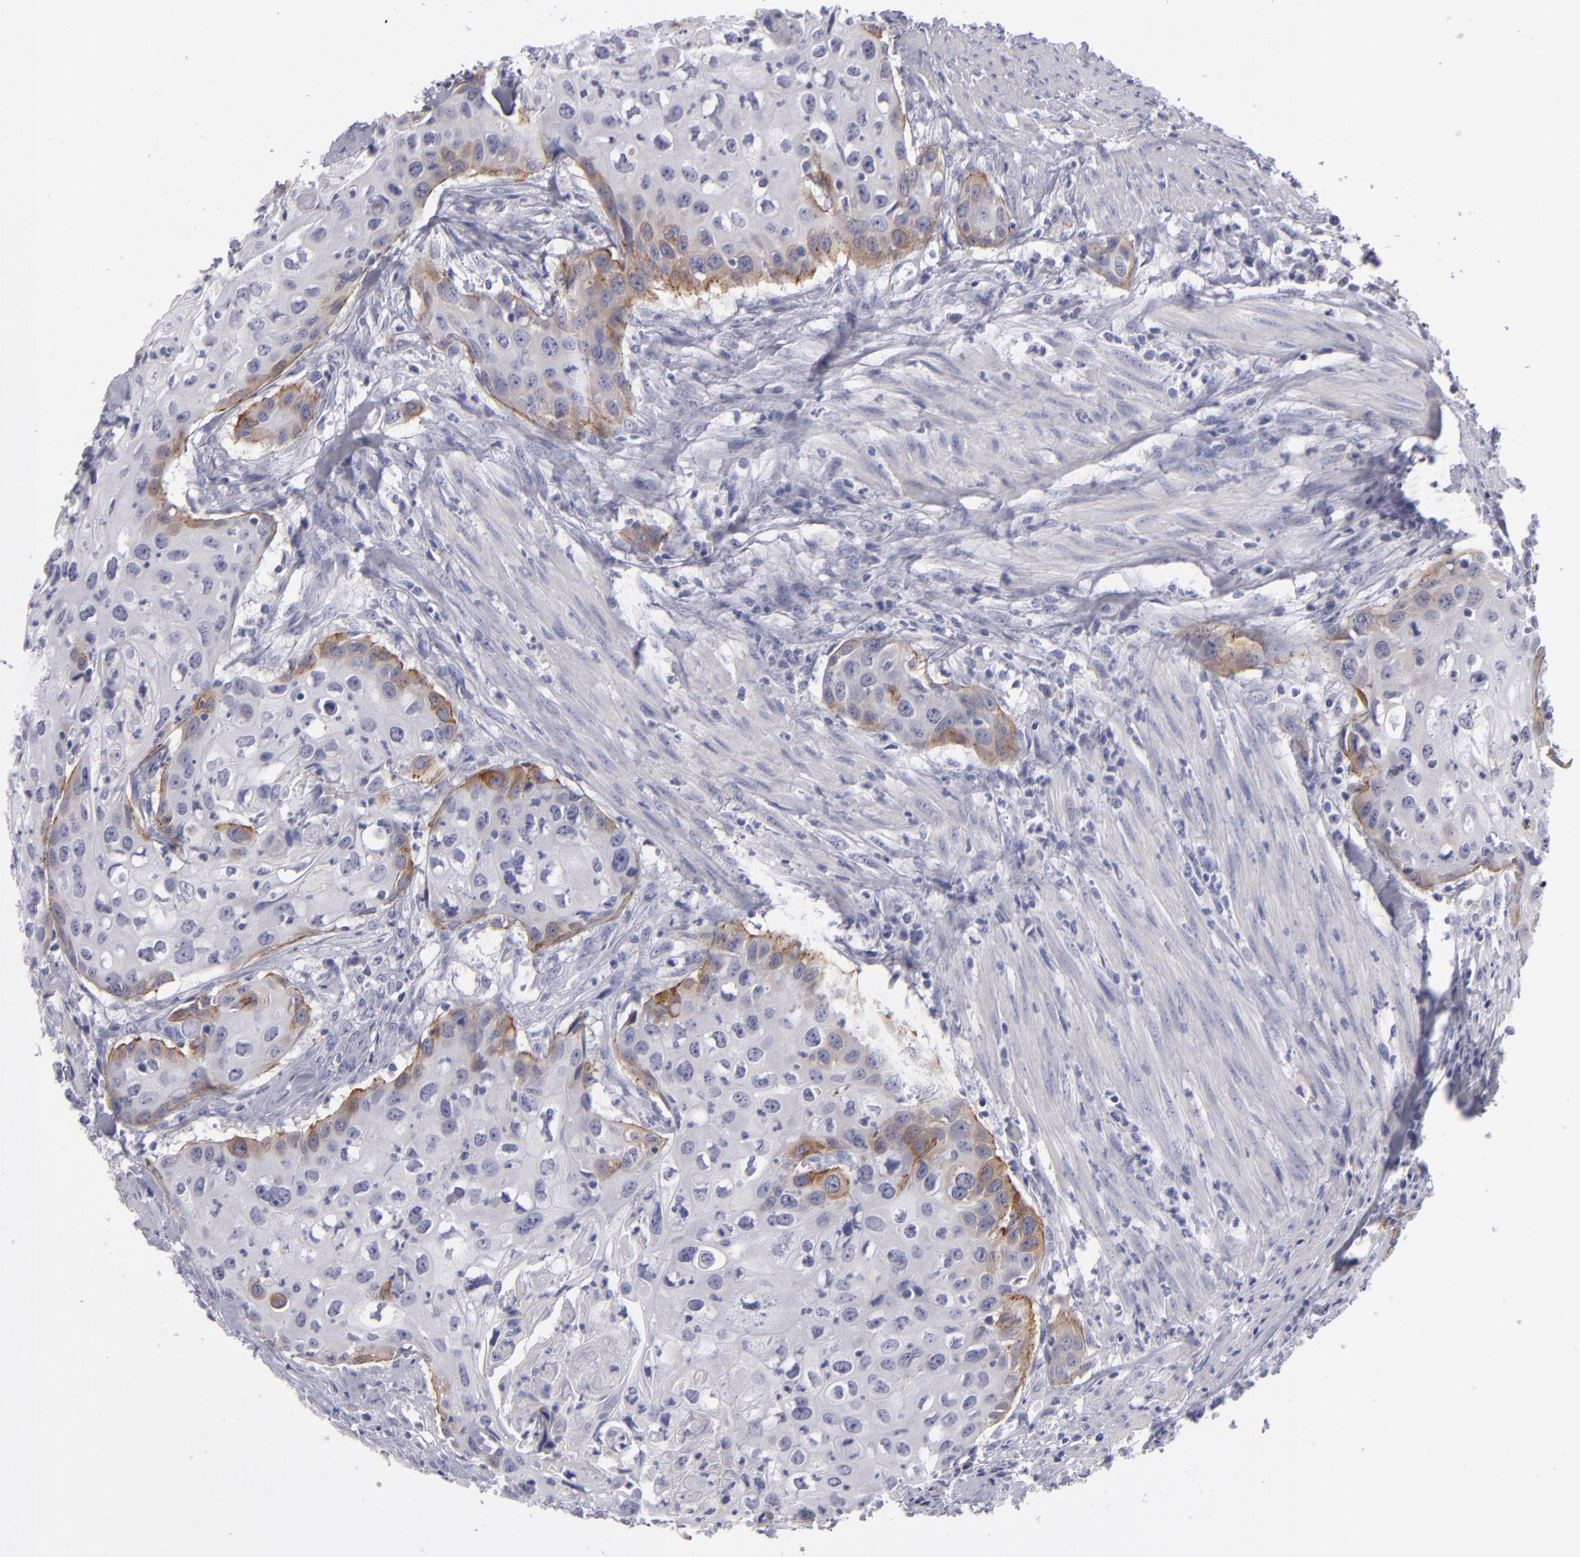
{"staining": {"intensity": "moderate", "quantity": "25%-75%", "location": "cytoplasmic/membranous"}, "tissue": "urothelial cancer", "cell_type": "Tumor cells", "image_type": "cancer", "snomed": [{"axis": "morphology", "description": "Urothelial carcinoma, High grade"}, {"axis": "topography", "description": "Urinary bladder"}], "caption": "Protein analysis of urothelial cancer tissue reveals moderate cytoplasmic/membranous expression in about 25%-75% of tumor cells. Nuclei are stained in blue.", "gene": "ITGB4", "patient": {"sex": "male", "age": 54}}